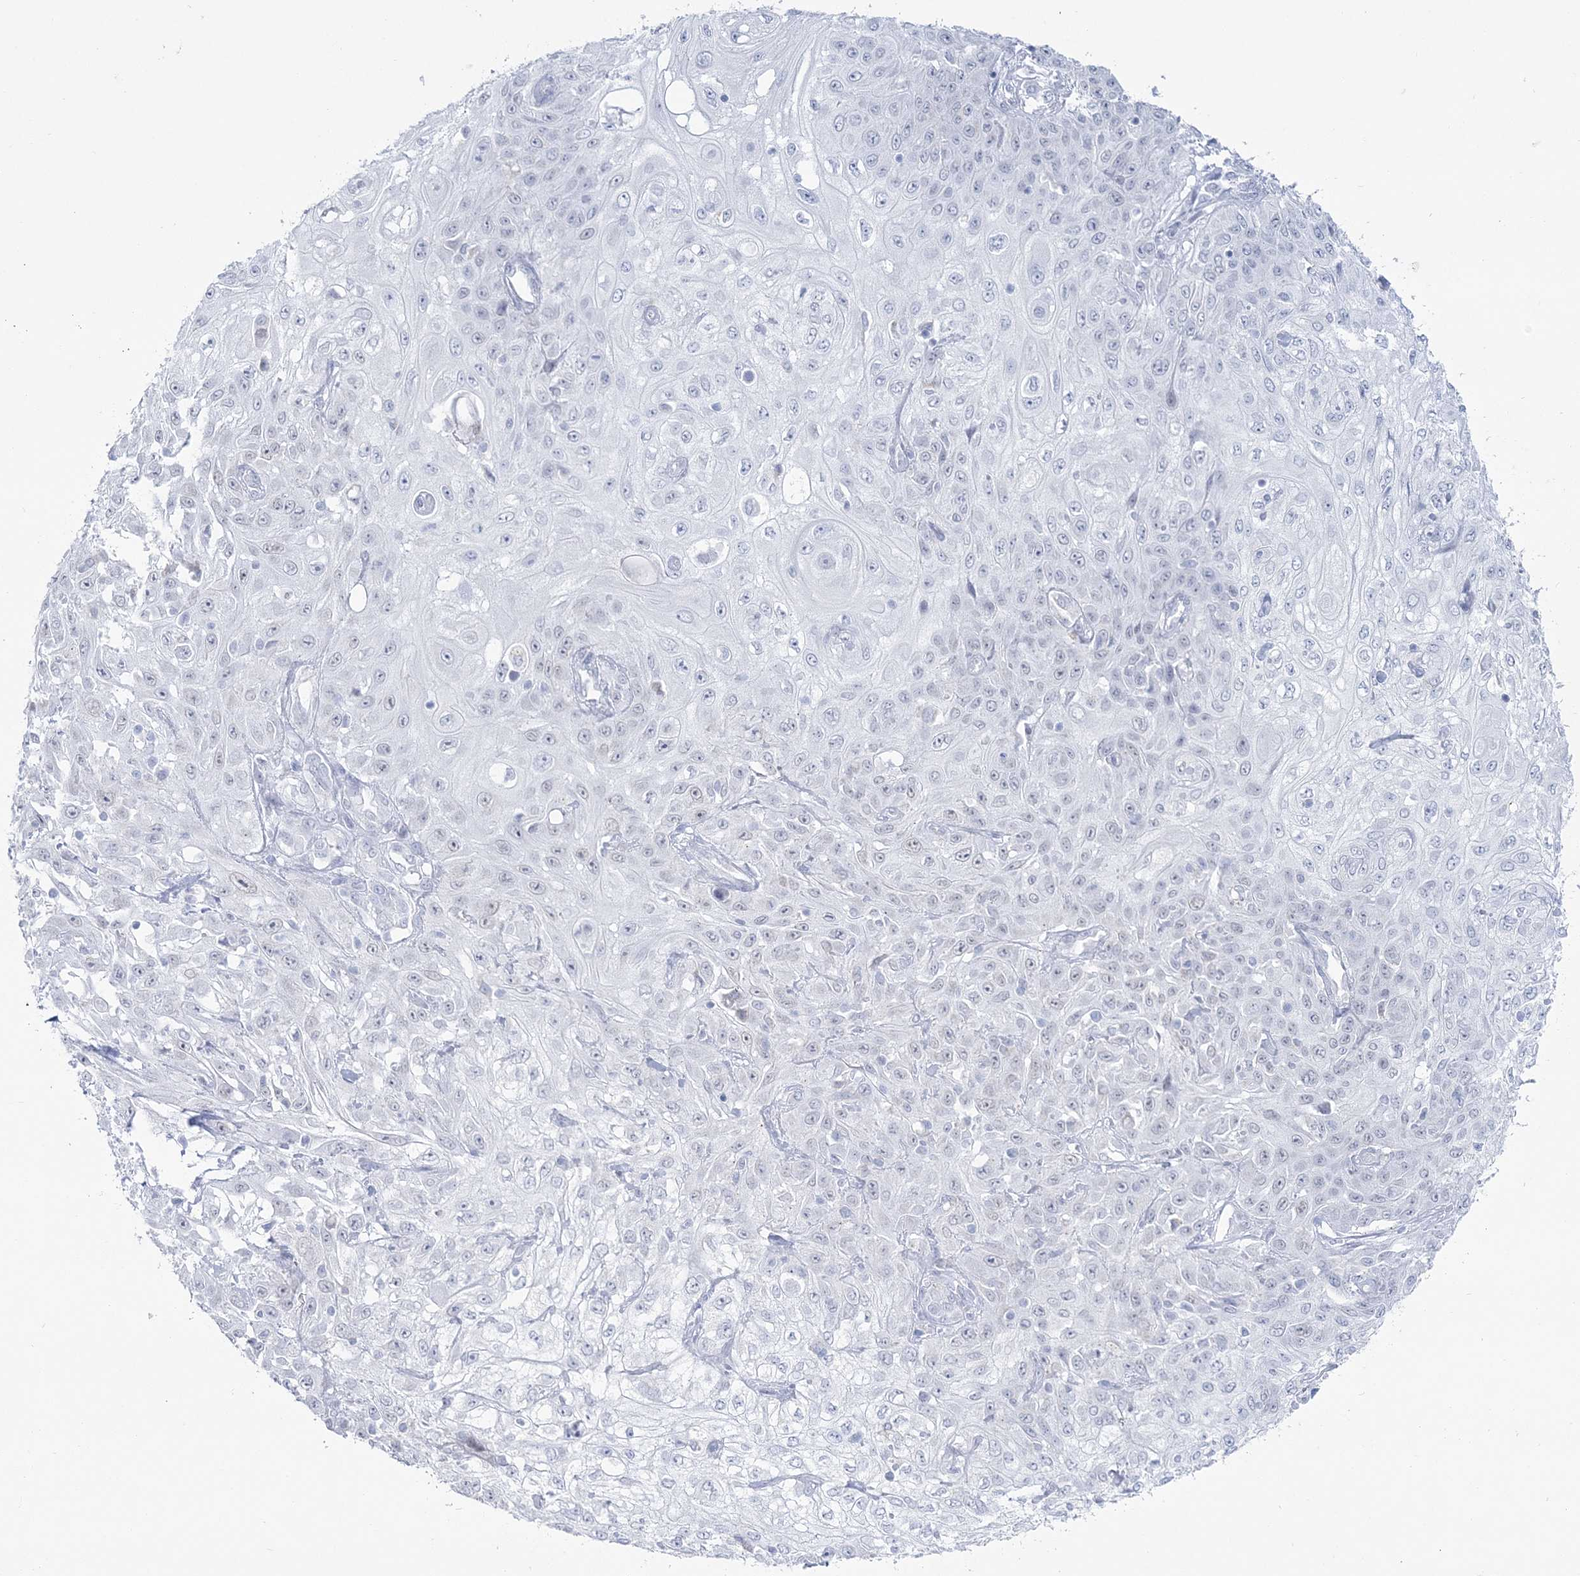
{"staining": {"intensity": "negative", "quantity": "none", "location": "none"}, "tissue": "skin cancer", "cell_type": "Tumor cells", "image_type": "cancer", "snomed": [{"axis": "morphology", "description": "Squamous cell carcinoma, NOS"}, {"axis": "morphology", "description": "Squamous cell carcinoma, metastatic, NOS"}, {"axis": "topography", "description": "Skin"}, {"axis": "topography", "description": "Lymph node"}], "caption": "Immunohistochemistry (IHC) photomicrograph of neoplastic tissue: skin cancer (squamous cell carcinoma) stained with DAB shows no significant protein positivity in tumor cells. Nuclei are stained in blue.", "gene": "ZNF843", "patient": {"sex": "male", "age": 75}}